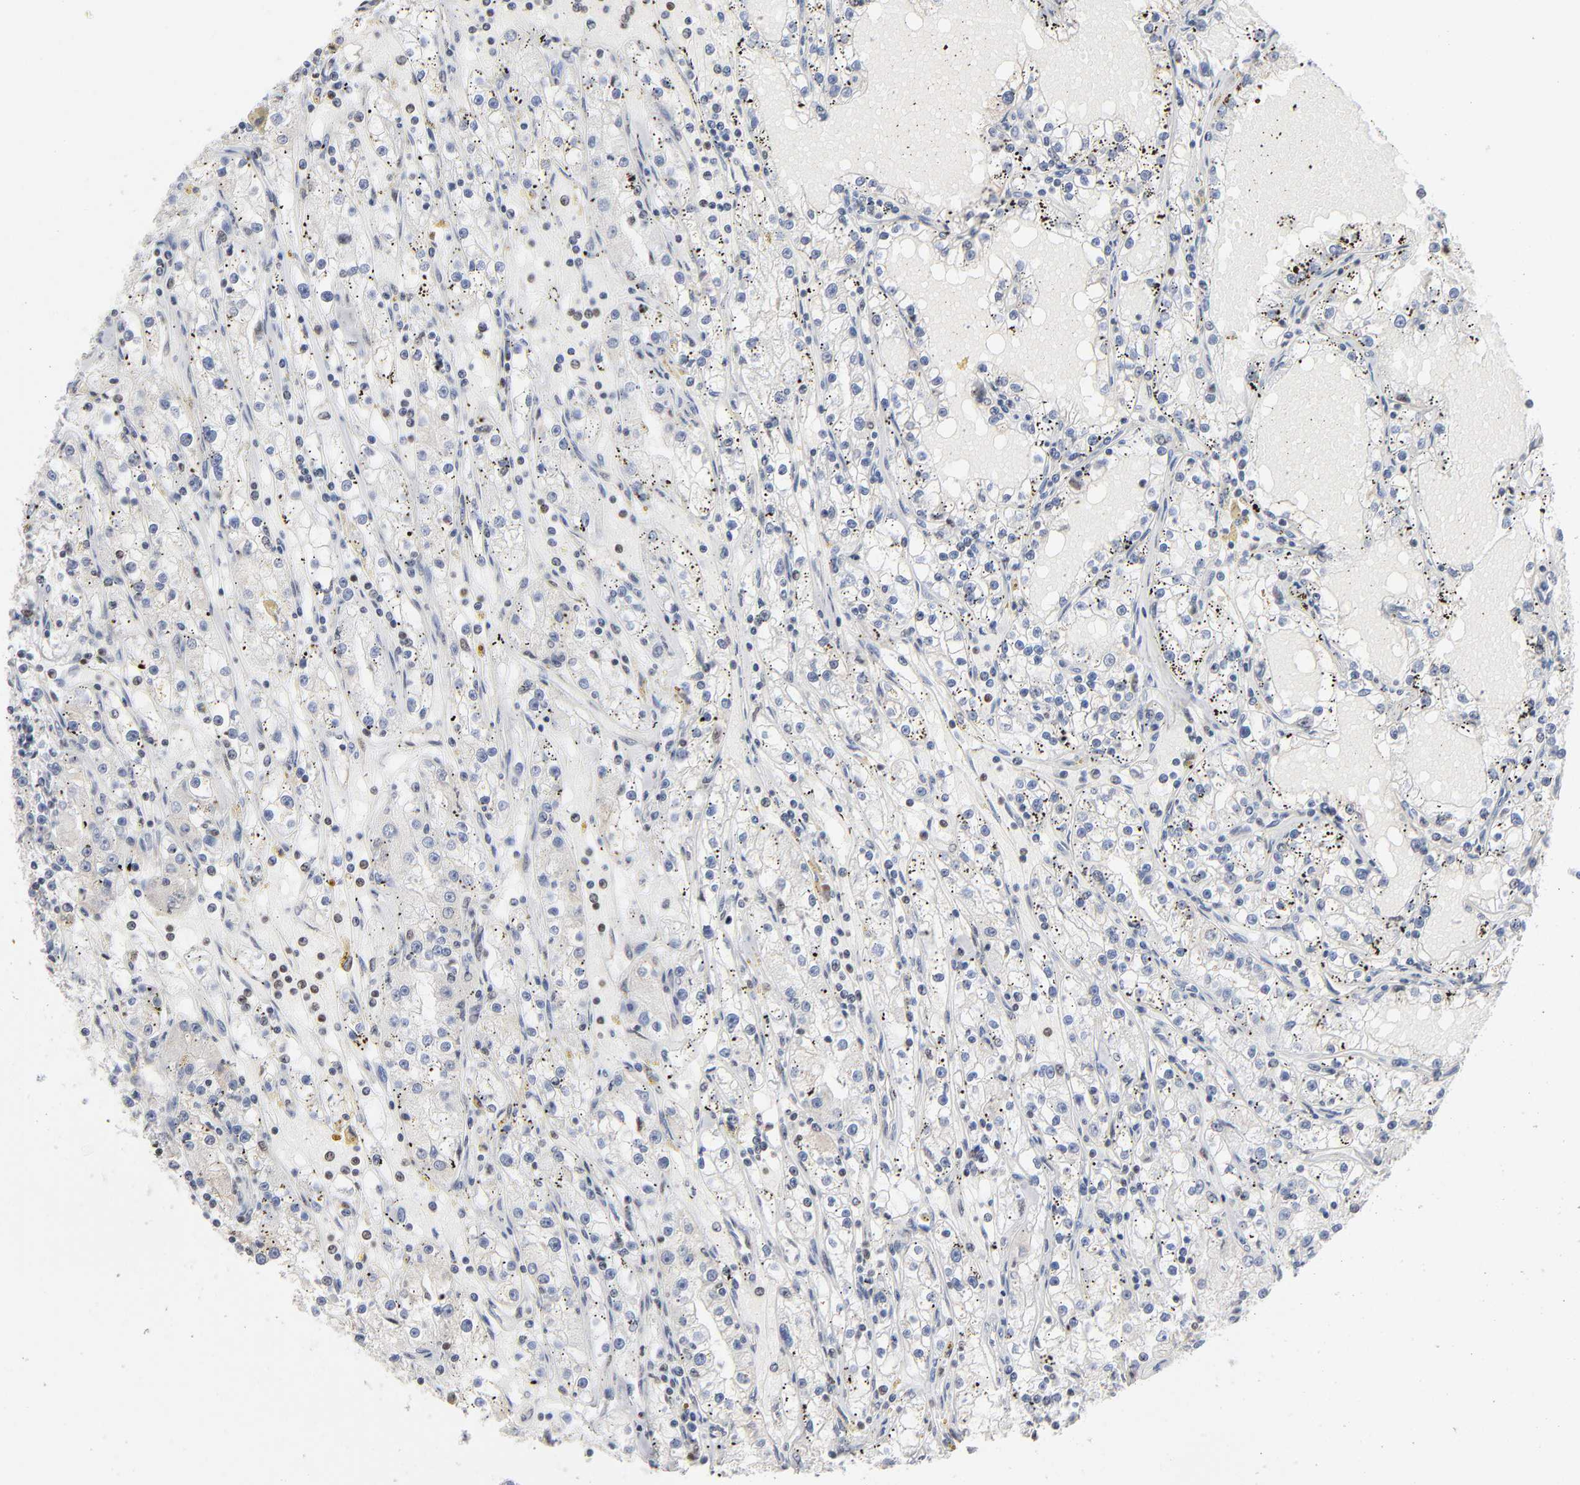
{"staining": {"intensity": "negative", "quantity": "none", "location": "none"}, "tissue": "renal cancer", "cell_type": "Tumor cells", "image_type": "cancer", "snomed": [{"axis": "morphology", "description": "Adenocarcinoma, NOS"}, {"axis": "topography", "description": "Kidney"}], "caption": "Adenocarcinoma (renal) was stained to show a protein in brown. There is no significant staining in tumor cells.", "gene": "MAX", "patient": {"sex": "male", "age": 56}}